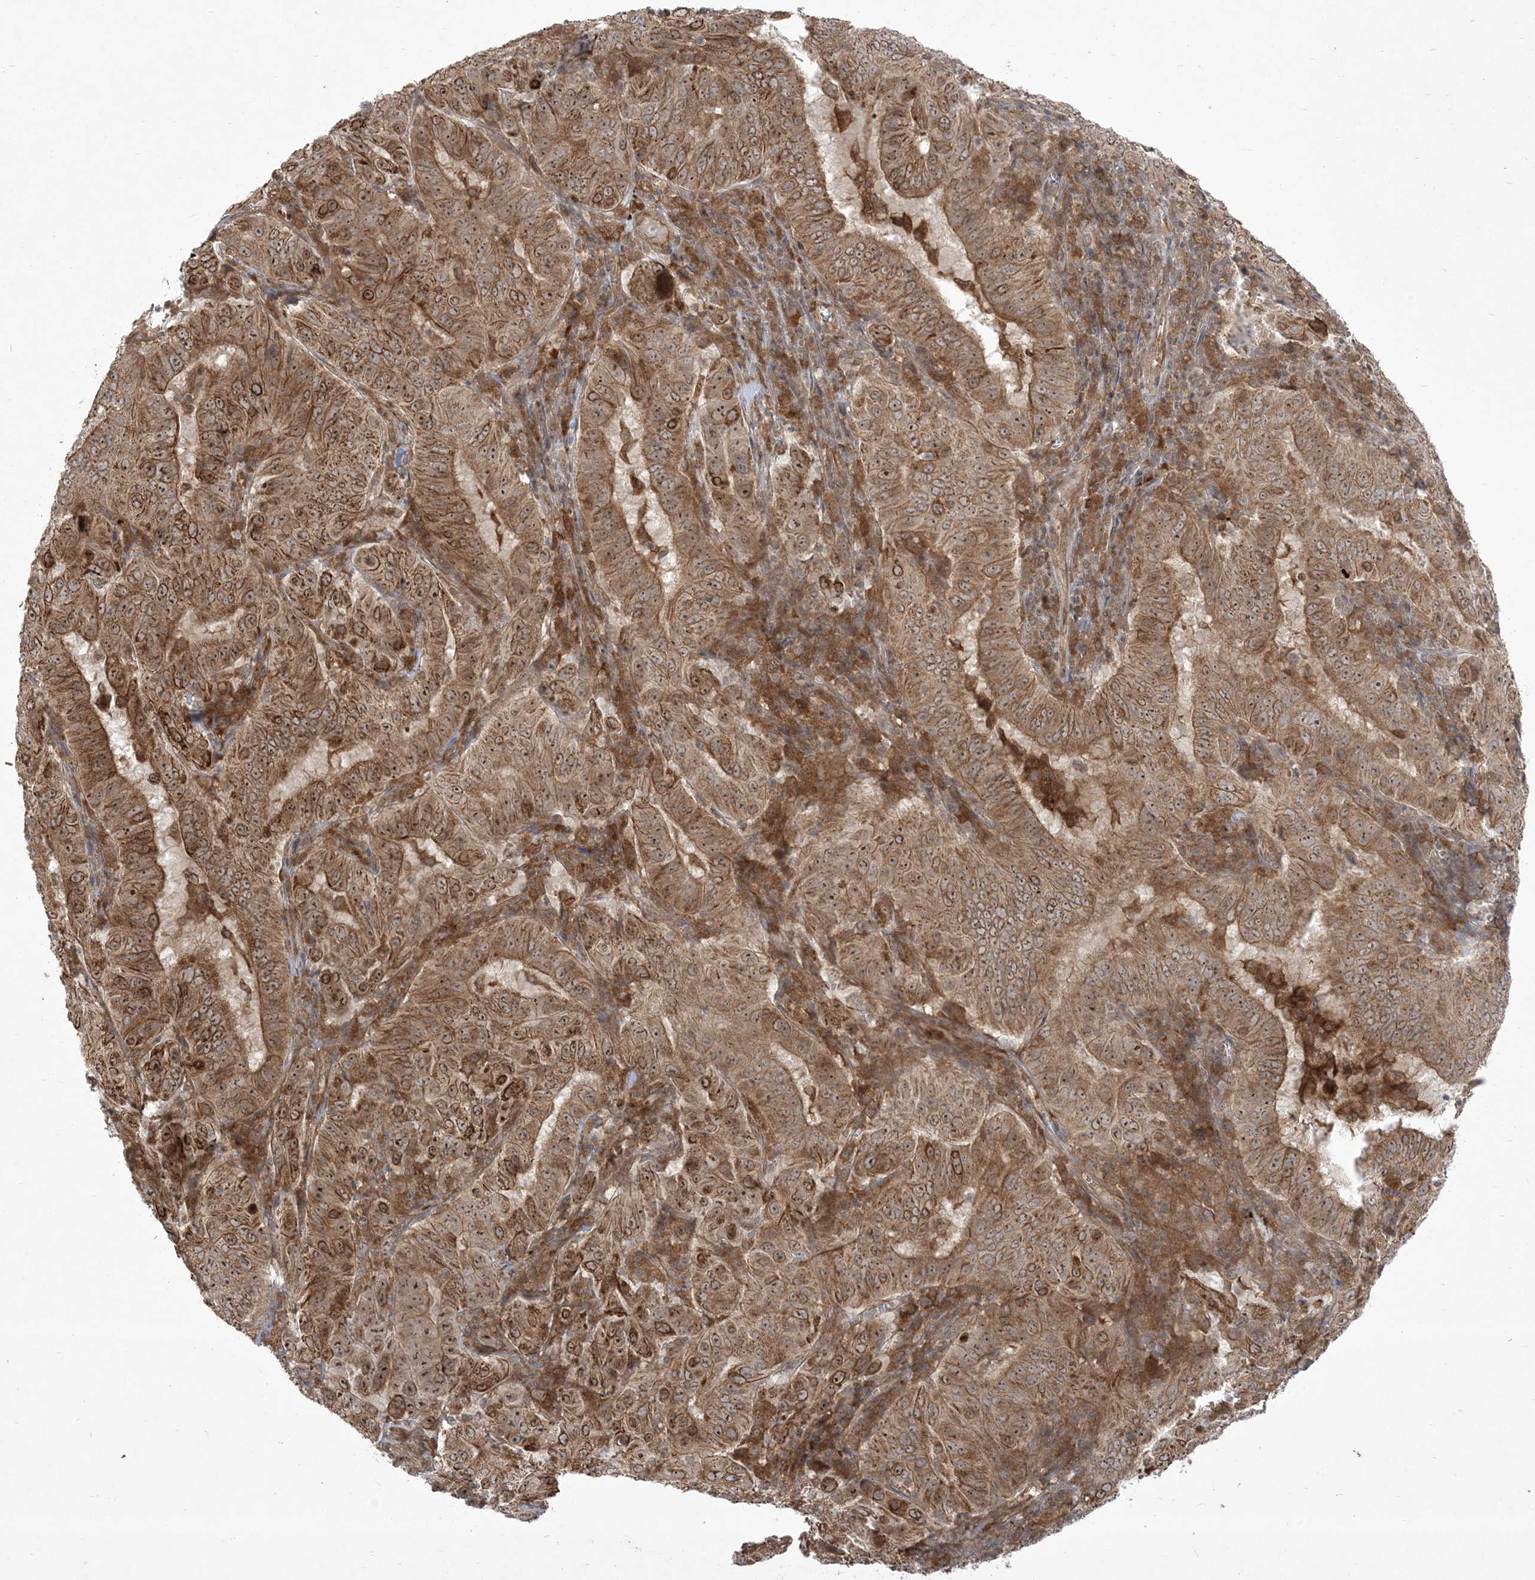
{"staining": {"intensity": "moderate", "quantity": ">75%", "location": "cytoplasmic/membranous,nuclear"}, "tissue": "pancreatic cancer", "cell_type": "Tumor cells", "image_type": "cancer", "snomed": [{"axis": "morphology", "description": "Adenocarcinoma, NOS"}, {"axis": "topography", "description": "Pancreas"}], "caption": "Moderate cytoplasmic/membranous and nuclear staining is identified in about >75% of tumor cells in pancreatic cancer (adenocarcinoma).", "gene": "SOGA3", "patient": {"sex": "male", "age": 63}}